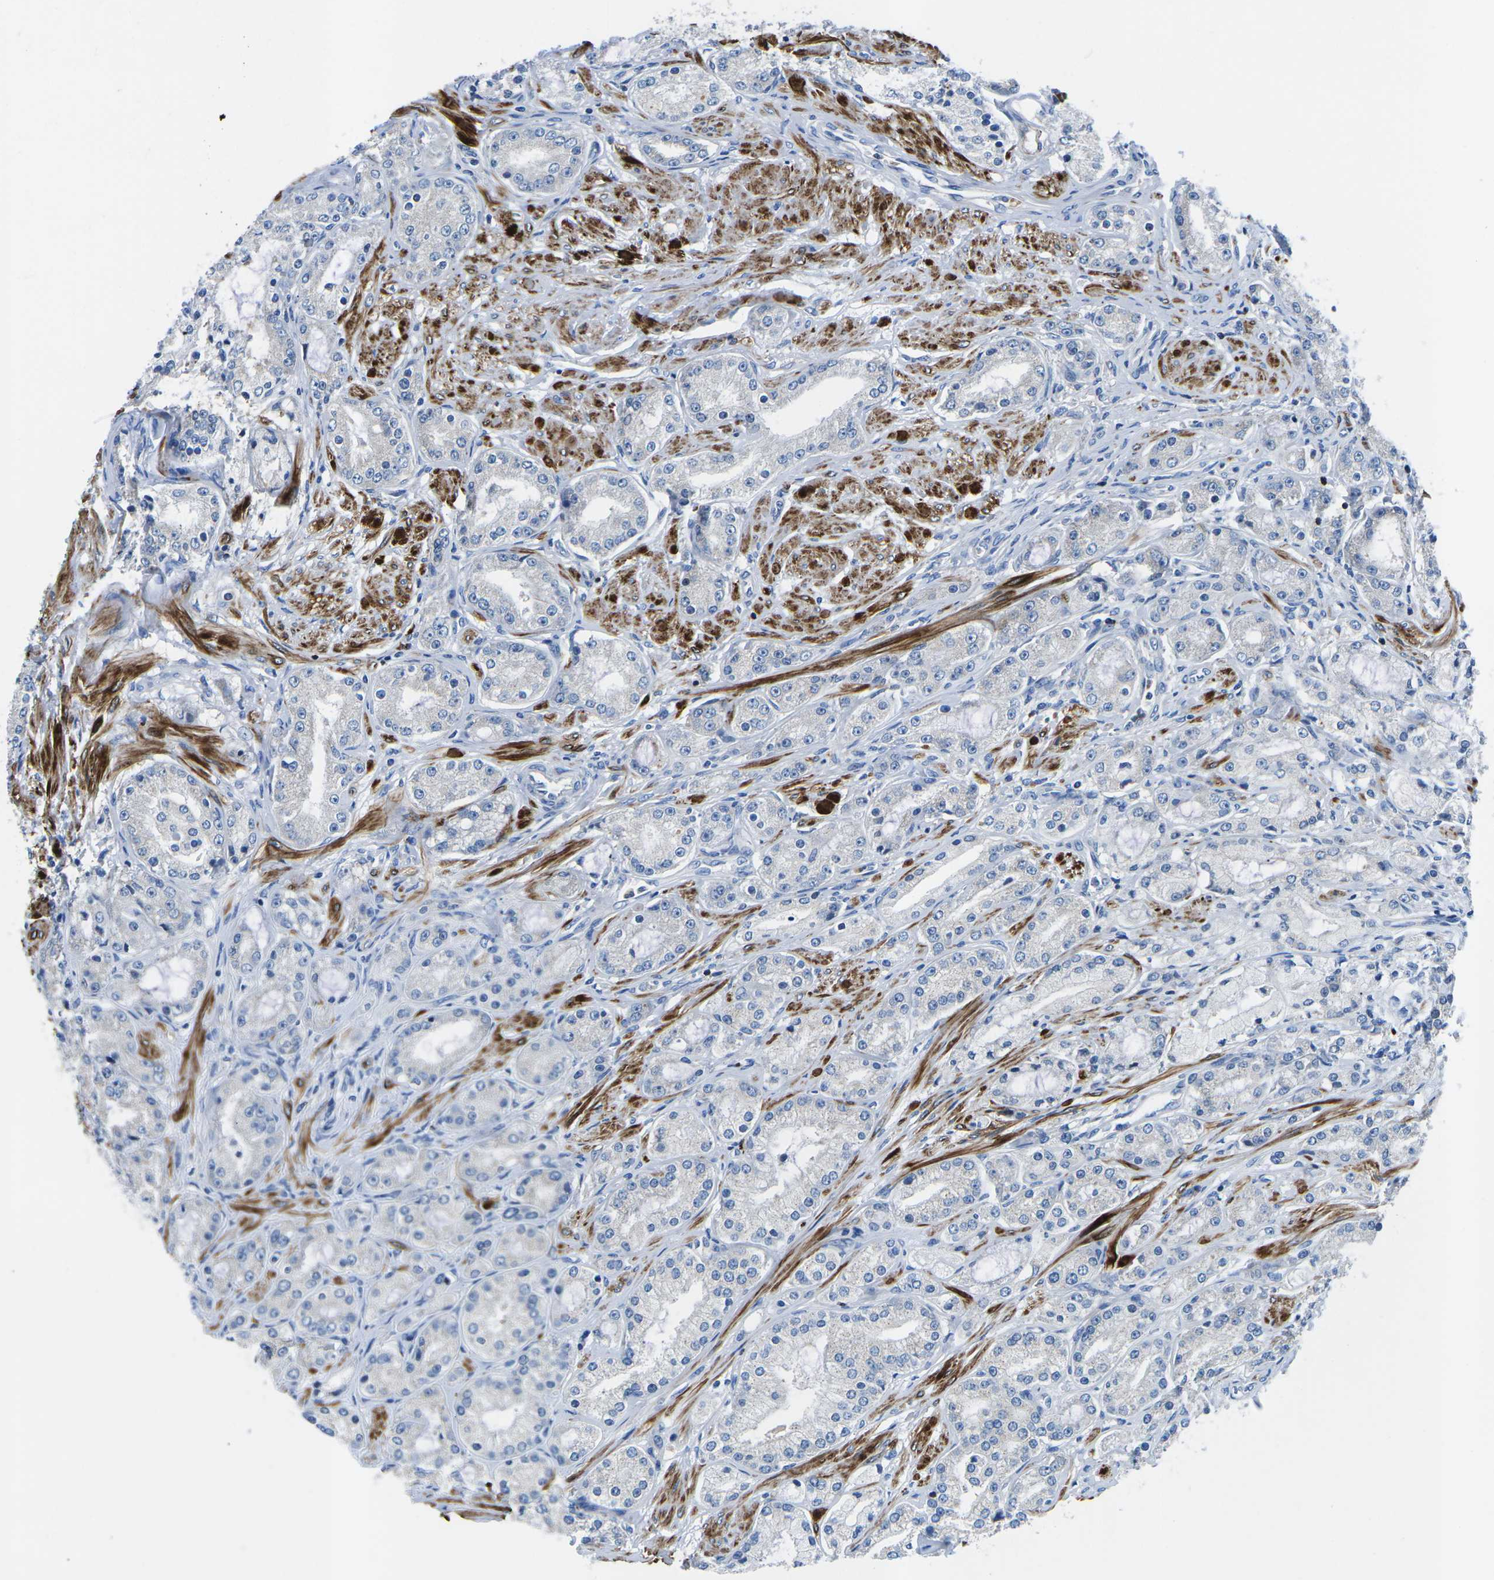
{"staining": {"intensity": "negative", "quantity": "none", "location": "none"}, "tissue": "prostate cancer", "cell_type": "Tumor cells", "image_type": "cancer", "snomed": [{"axis": "morphology", "description": "Adenocarcinoma, Low grade"}, {"axis": "topography", "description": "Prostate"}], "caption": "Immunohistochemistry image of neoplastic tissue: low-grade adenocarcinoma (prostate) stained with DAB demonstrates no significant protein staining in tumor cells. (Brightfield microscopy of DAB IHC at high magnification).", "gene": "MC4R", "patient": {"sex": "male", "age": 63}}